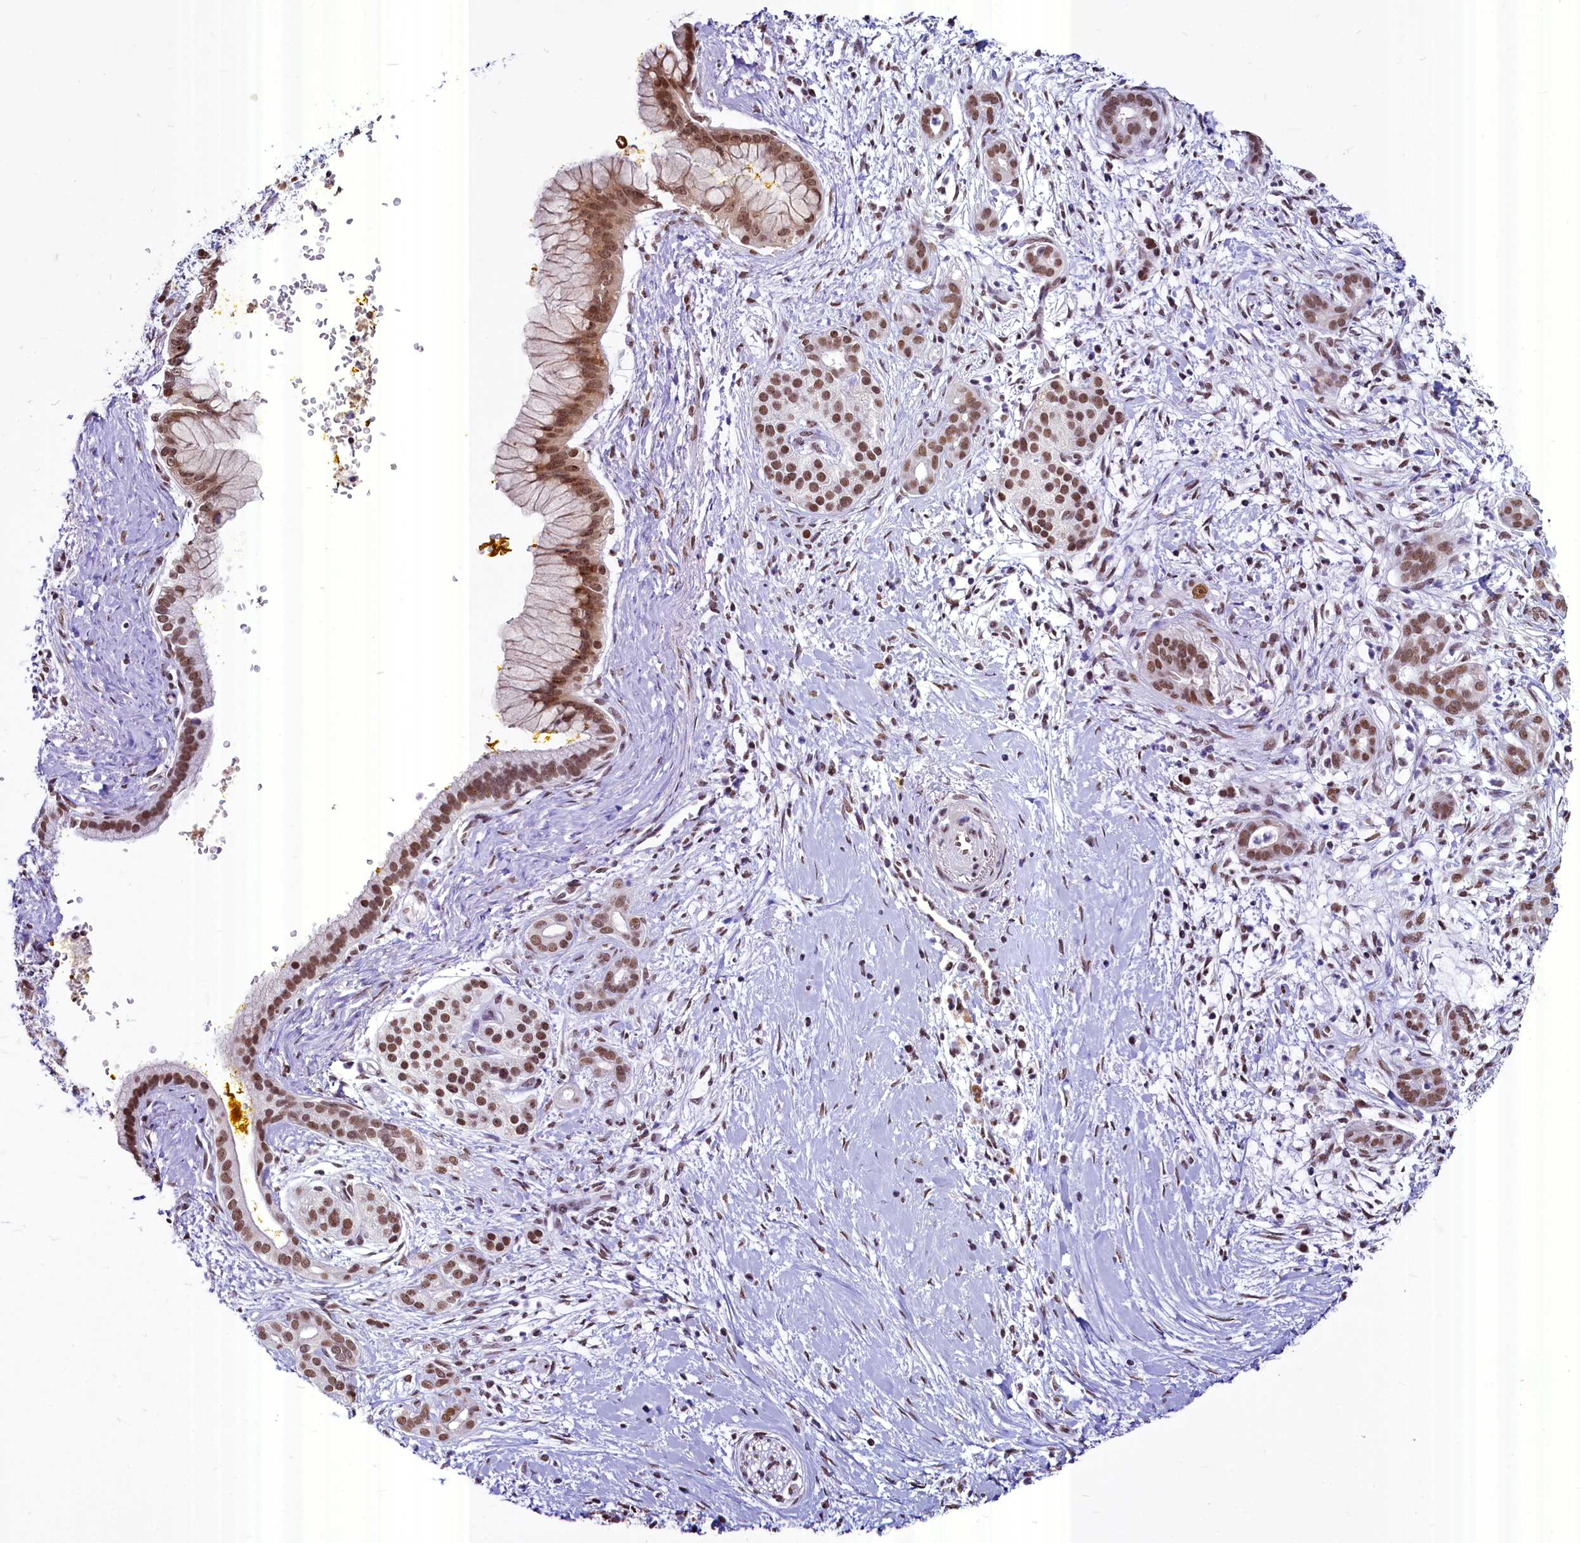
{"staining": {"intensity": "moderate", "quantity": ">75%", "location": "nuclear"}, "tissue": "pancreatic cancer", "cell_type": "Tumor cells", "image_type": "cancer", "snomed": [{"axis": "morphology", "description": "Adenocarcinoma, NOS"}, {"axis": "topography", "description": "Pancreas"}], "caption": "Immunohistochemistry (IHC) histopathology image of neoplastic tissue: human pancreatic cancer (adenocarcinoma) stained using IHC reveals medium levels of moderate protein expression localized specifically in the nuclear of tumor cells, appearing as a nuclear brown color.", "gene": "PARPBP", "patient": {"sex": "male", "age": 58}}